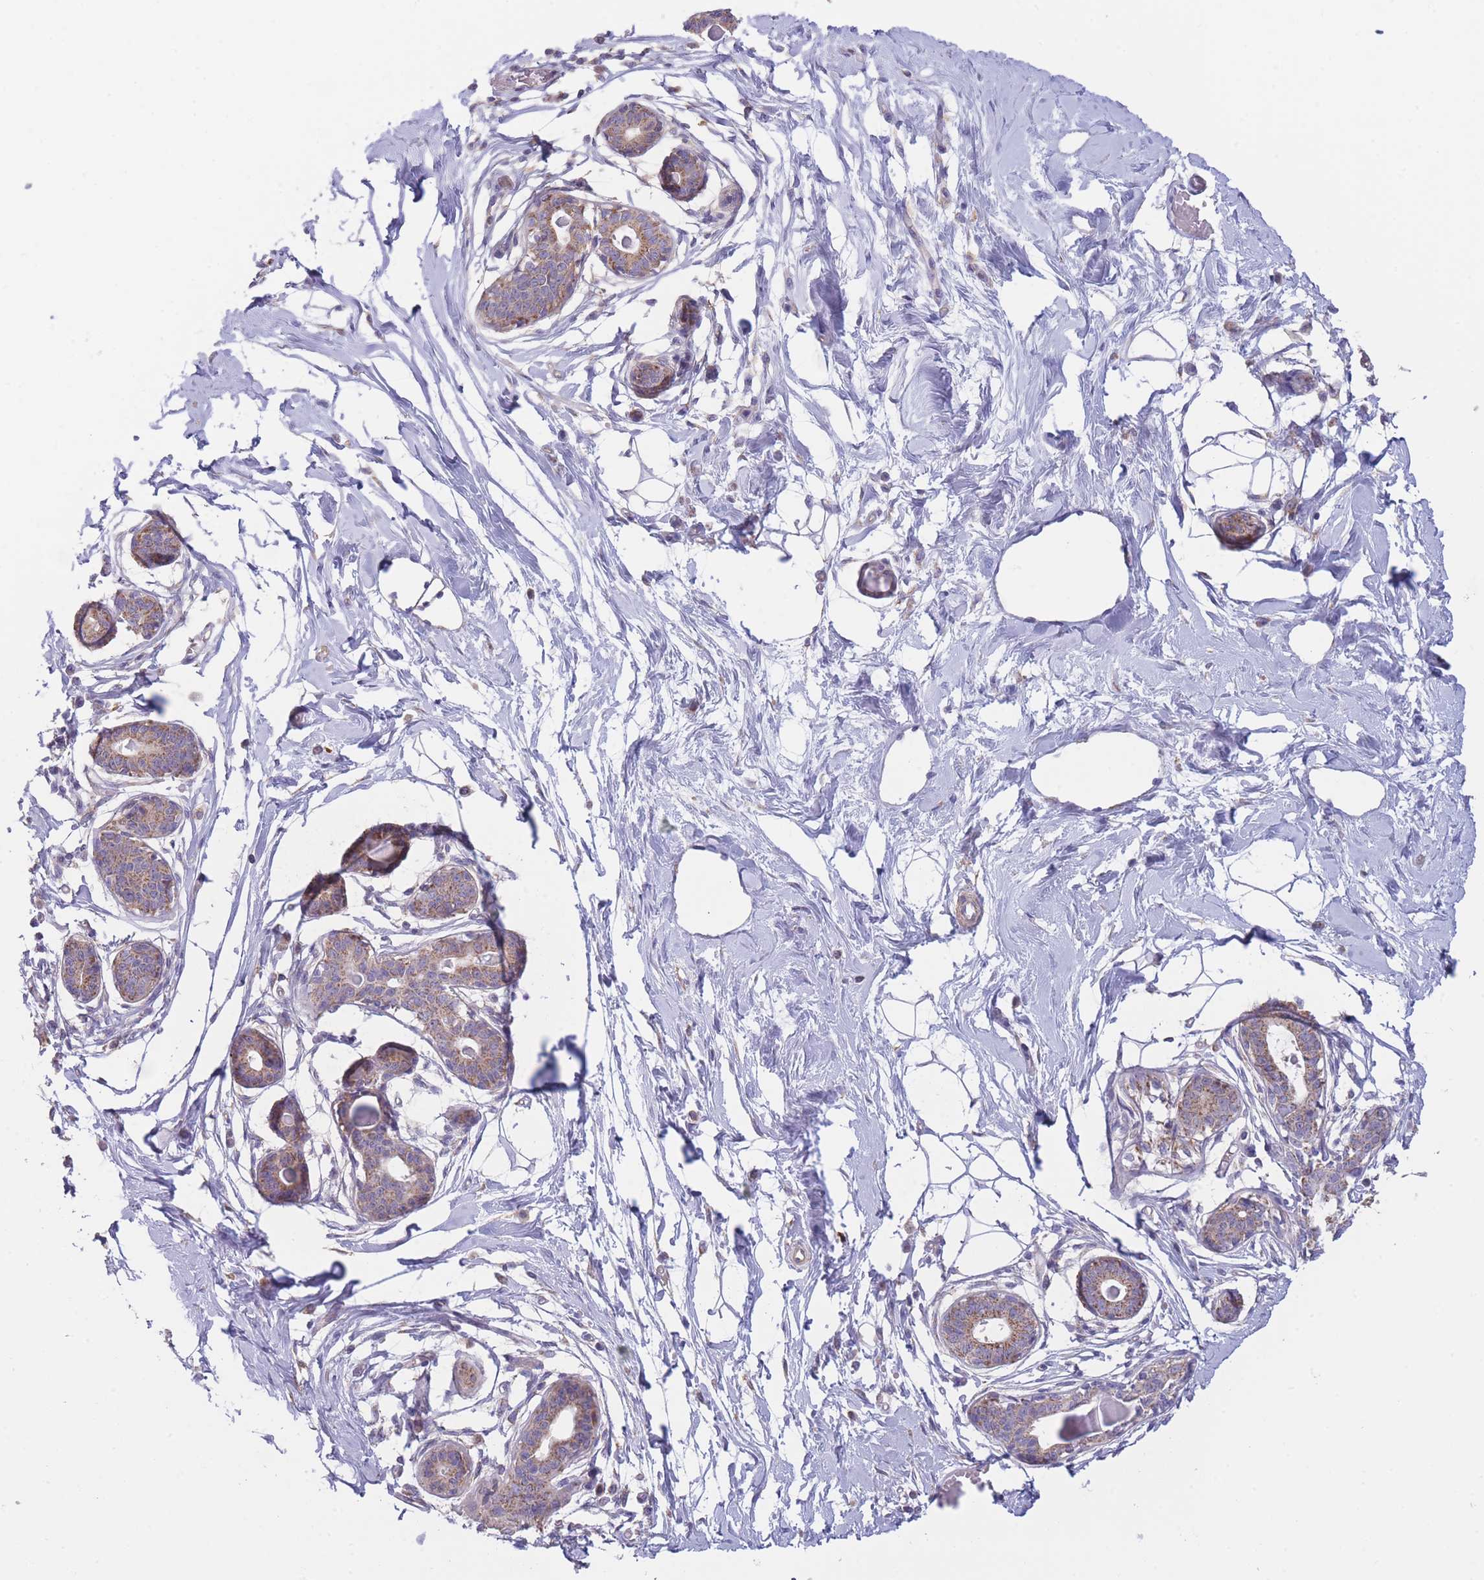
{"staining": {"intensity": "negative", "quantity": "none", "location": "none"}, "tissue": "breast", "cell_type": "Adipocytes", "image_type": "normal", "snomed": [{"axis": "morphology", "description": "Normal tissue, NOS"}, {"axis": "topography", "description": "Breast"}], "caption": "The histopathology image exhibits no staining of adipocytes in benign breast. (DAB immunohistochemistry (IHC) visualized using brightfield microscopy, high magnification).", "gene": "SLC25A42", "patient": {"sex": "female", "age": 45}}